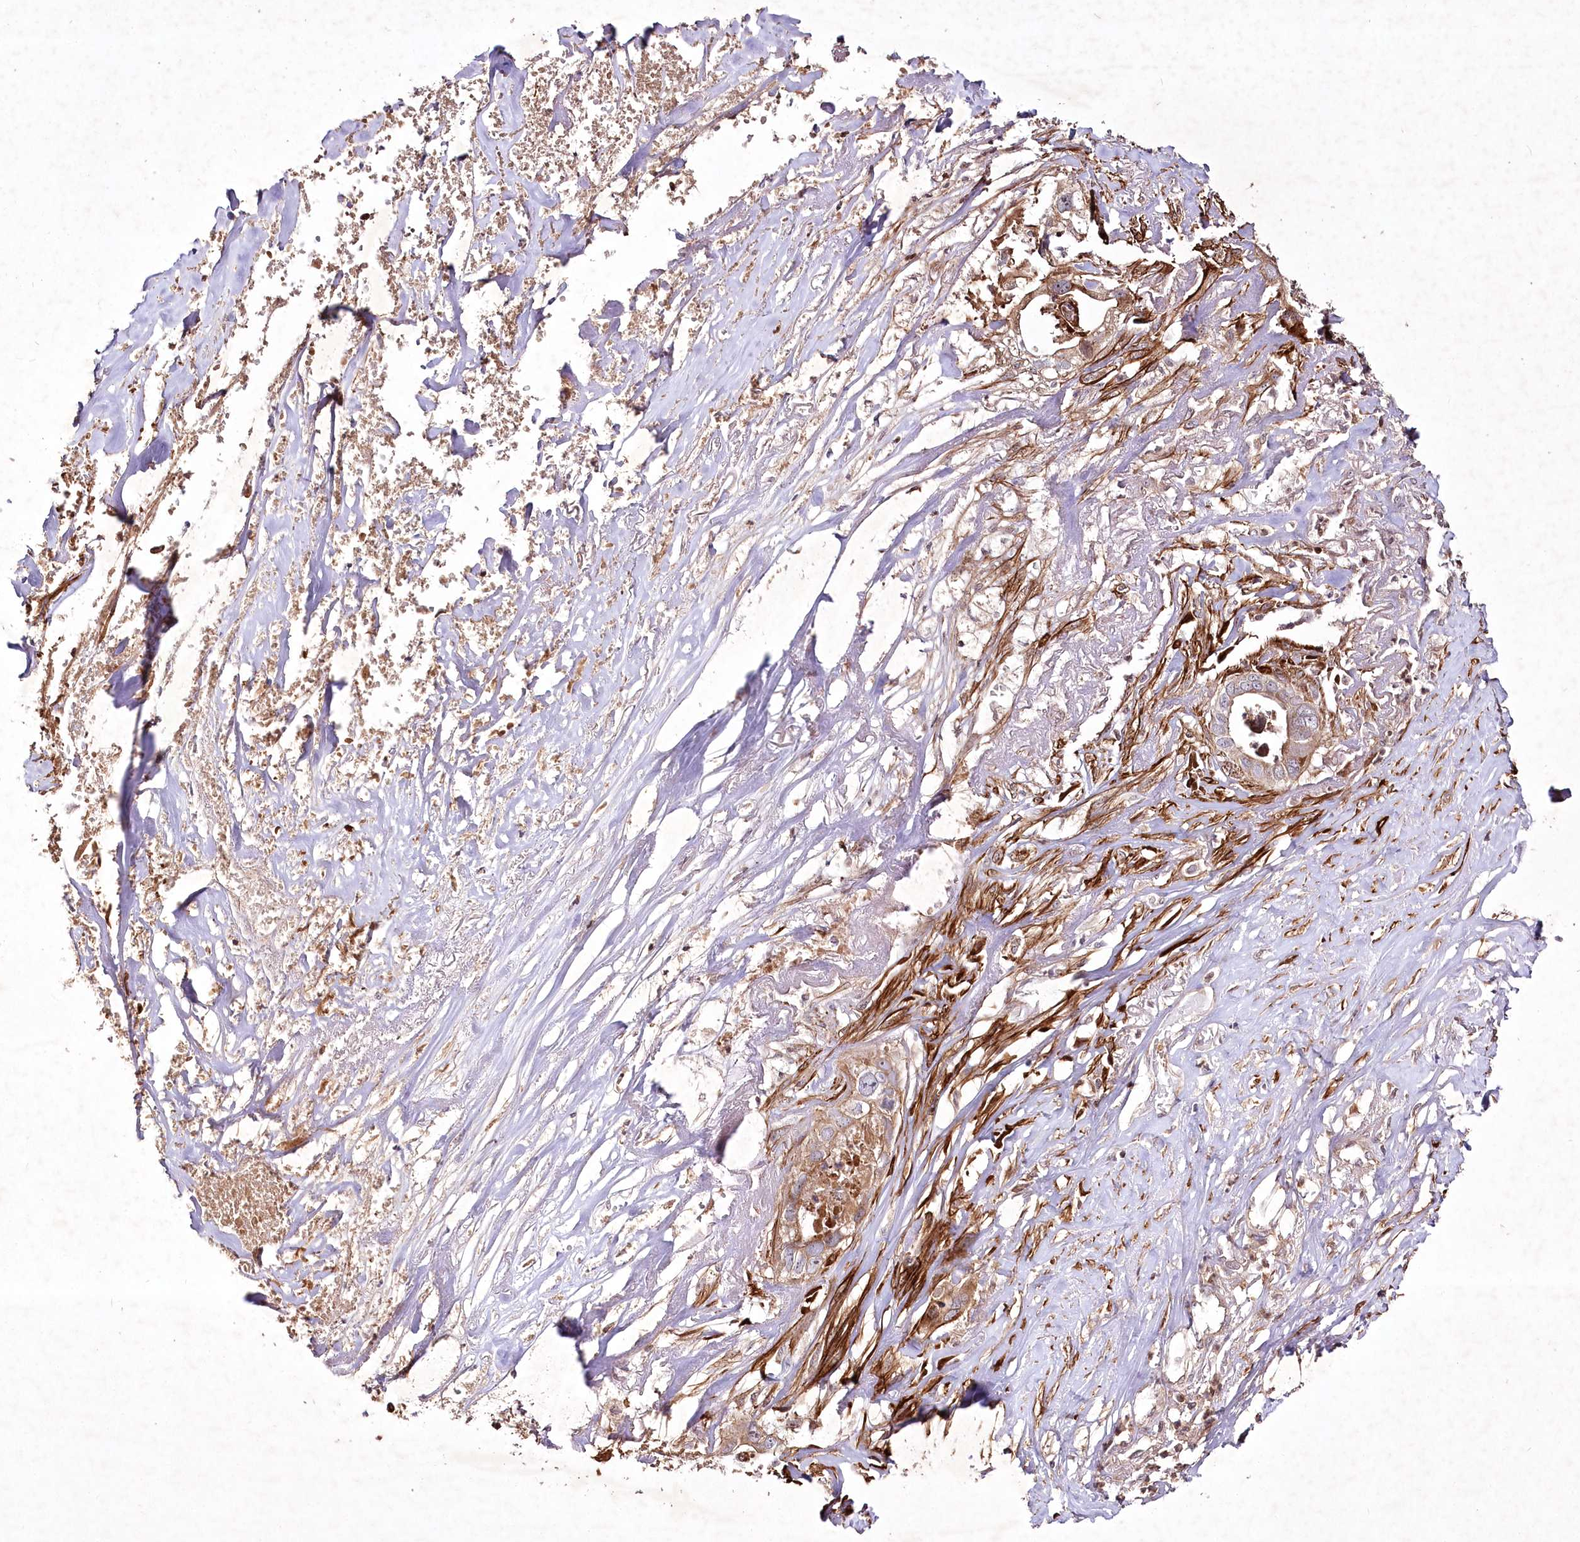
{"staining": {"intensity": "moderate", "quantity": ">75%", "location": "cytoplasmic/membranous"}, "tissue": "liver cancer", "cell_type": "Tumor cells", "image_type": "cancer", "snomed": [{"axis": "morphology", "description": "Cholangiocarcinoma"}, {"axis": "topography", "description": "Liver"}], "caption": "Approximately >75% of tumor cells in liver cancer (cholangiocarcinoma) demonstrate moderate cytoplasmic/membranous protein positivity as visualized by brown immunohistochemical staining.", "gene": "PSTK", "patient": {"sex": "female", "age": 79}}